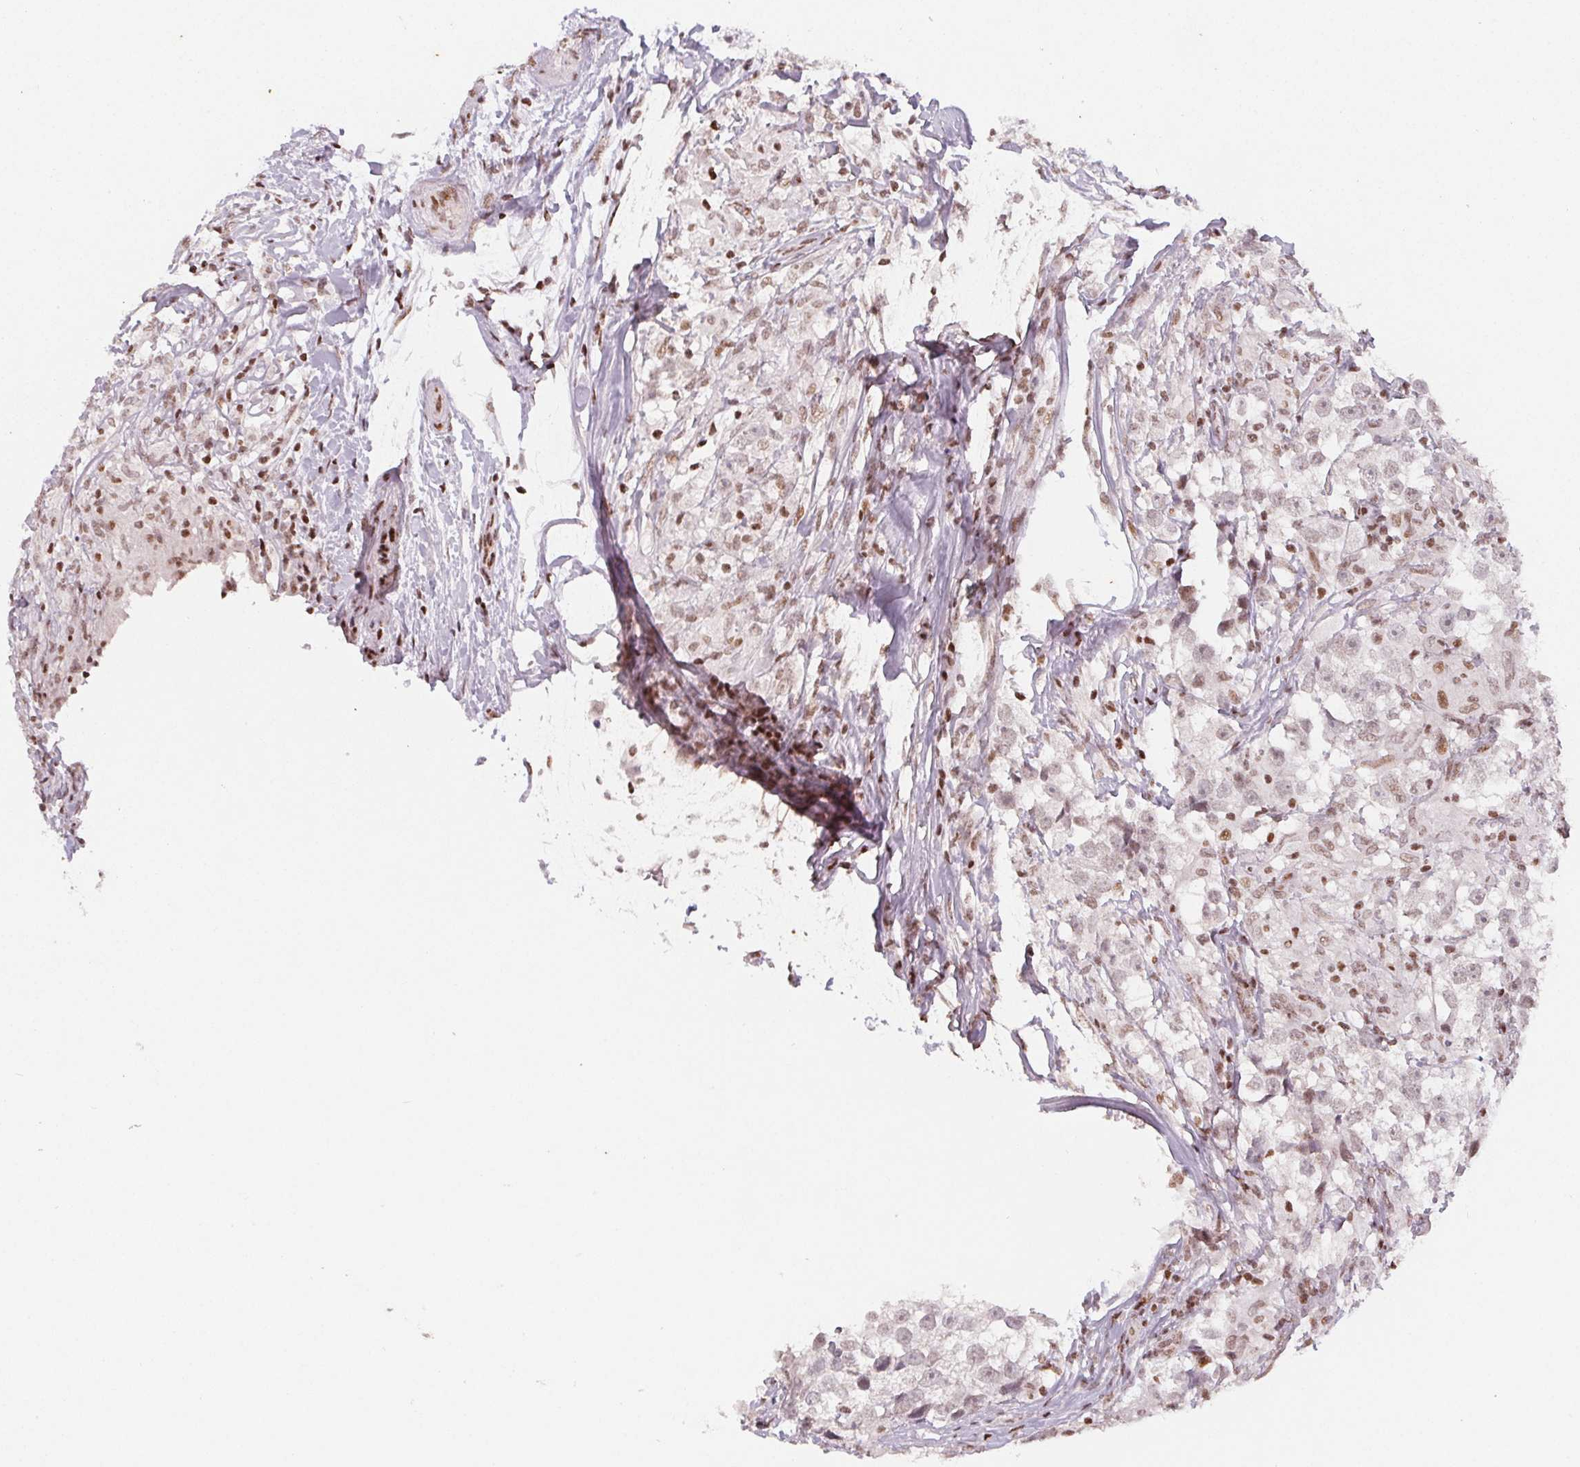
{"staining": {"intensity": "weak", "quantity": "25%-75%", "location": "nuclear"}, "tissue": "testis cancer", "cell_type": "Tumor cells", "image_type": "cancer", "snomed": [{"axis": "morphology", "description": "Seminoma, NOS"}, {"axis": "topography", "description": "Testis"}], "caption": "IHC (DAB) staining of human testis cancer demonstrates weak nuclear protein positivity in approximately 25%-75% of tumor cells.", "gene": "KMT2A", "patient": {"sex": "male", "age": 46}}